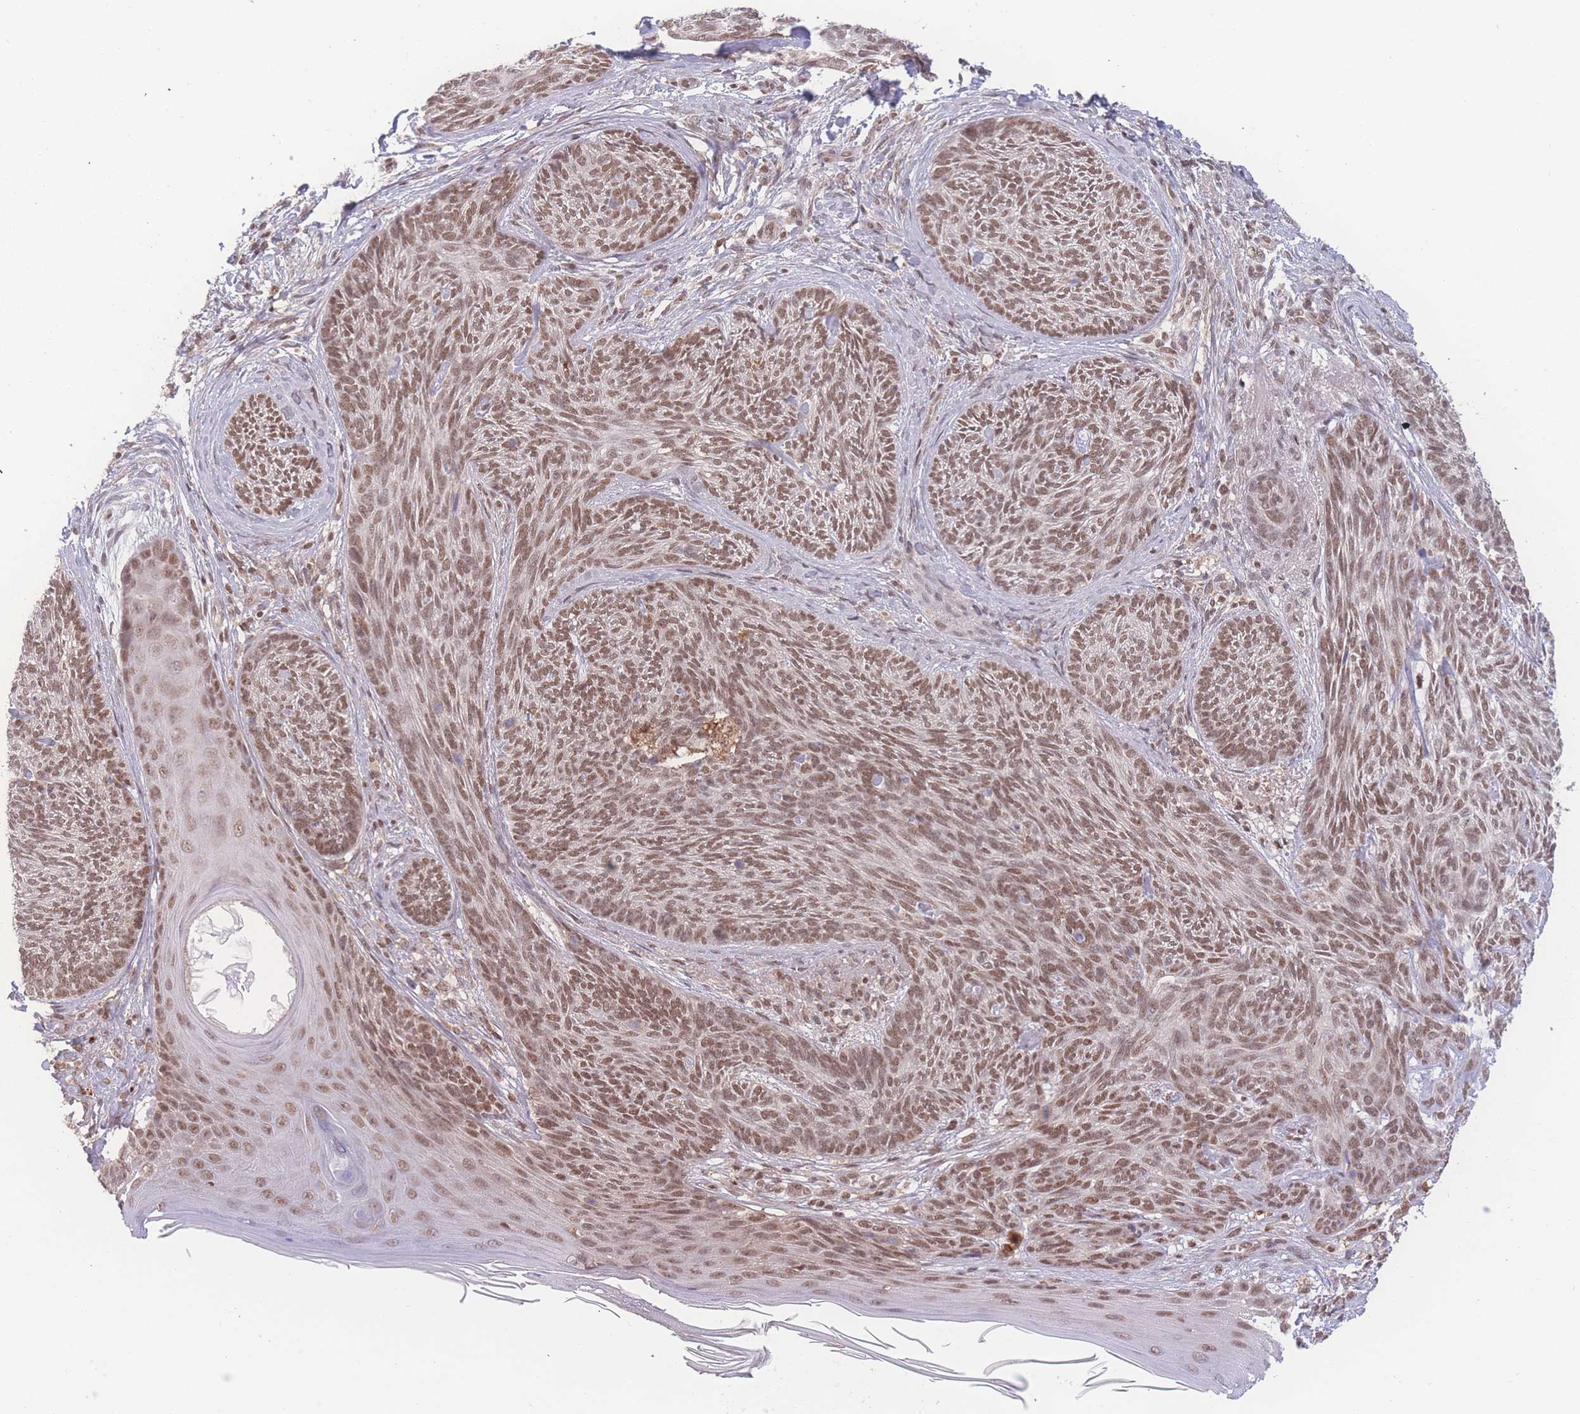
{"staining": {"intensity": "moderate", "quantity": ">75%", "location": "nuclear"}, "tissue": "skin cancer", "cell_type": "Tumor cells", "image_type": "cancer", "snomed": [{"axis": "morphology", "description": "Basal cell carcinoma"}, {"axis": "topography", "description": "Skin"}], "caption": "Immunohistochemistry histopathology image of skin cancer stained for a protein (brown), which displays medium levels of moderate nuclear staining in approximately >75% of tumor cells.", "gene": "RAVER1", "patient": {"sex": "male", "age": 73}}